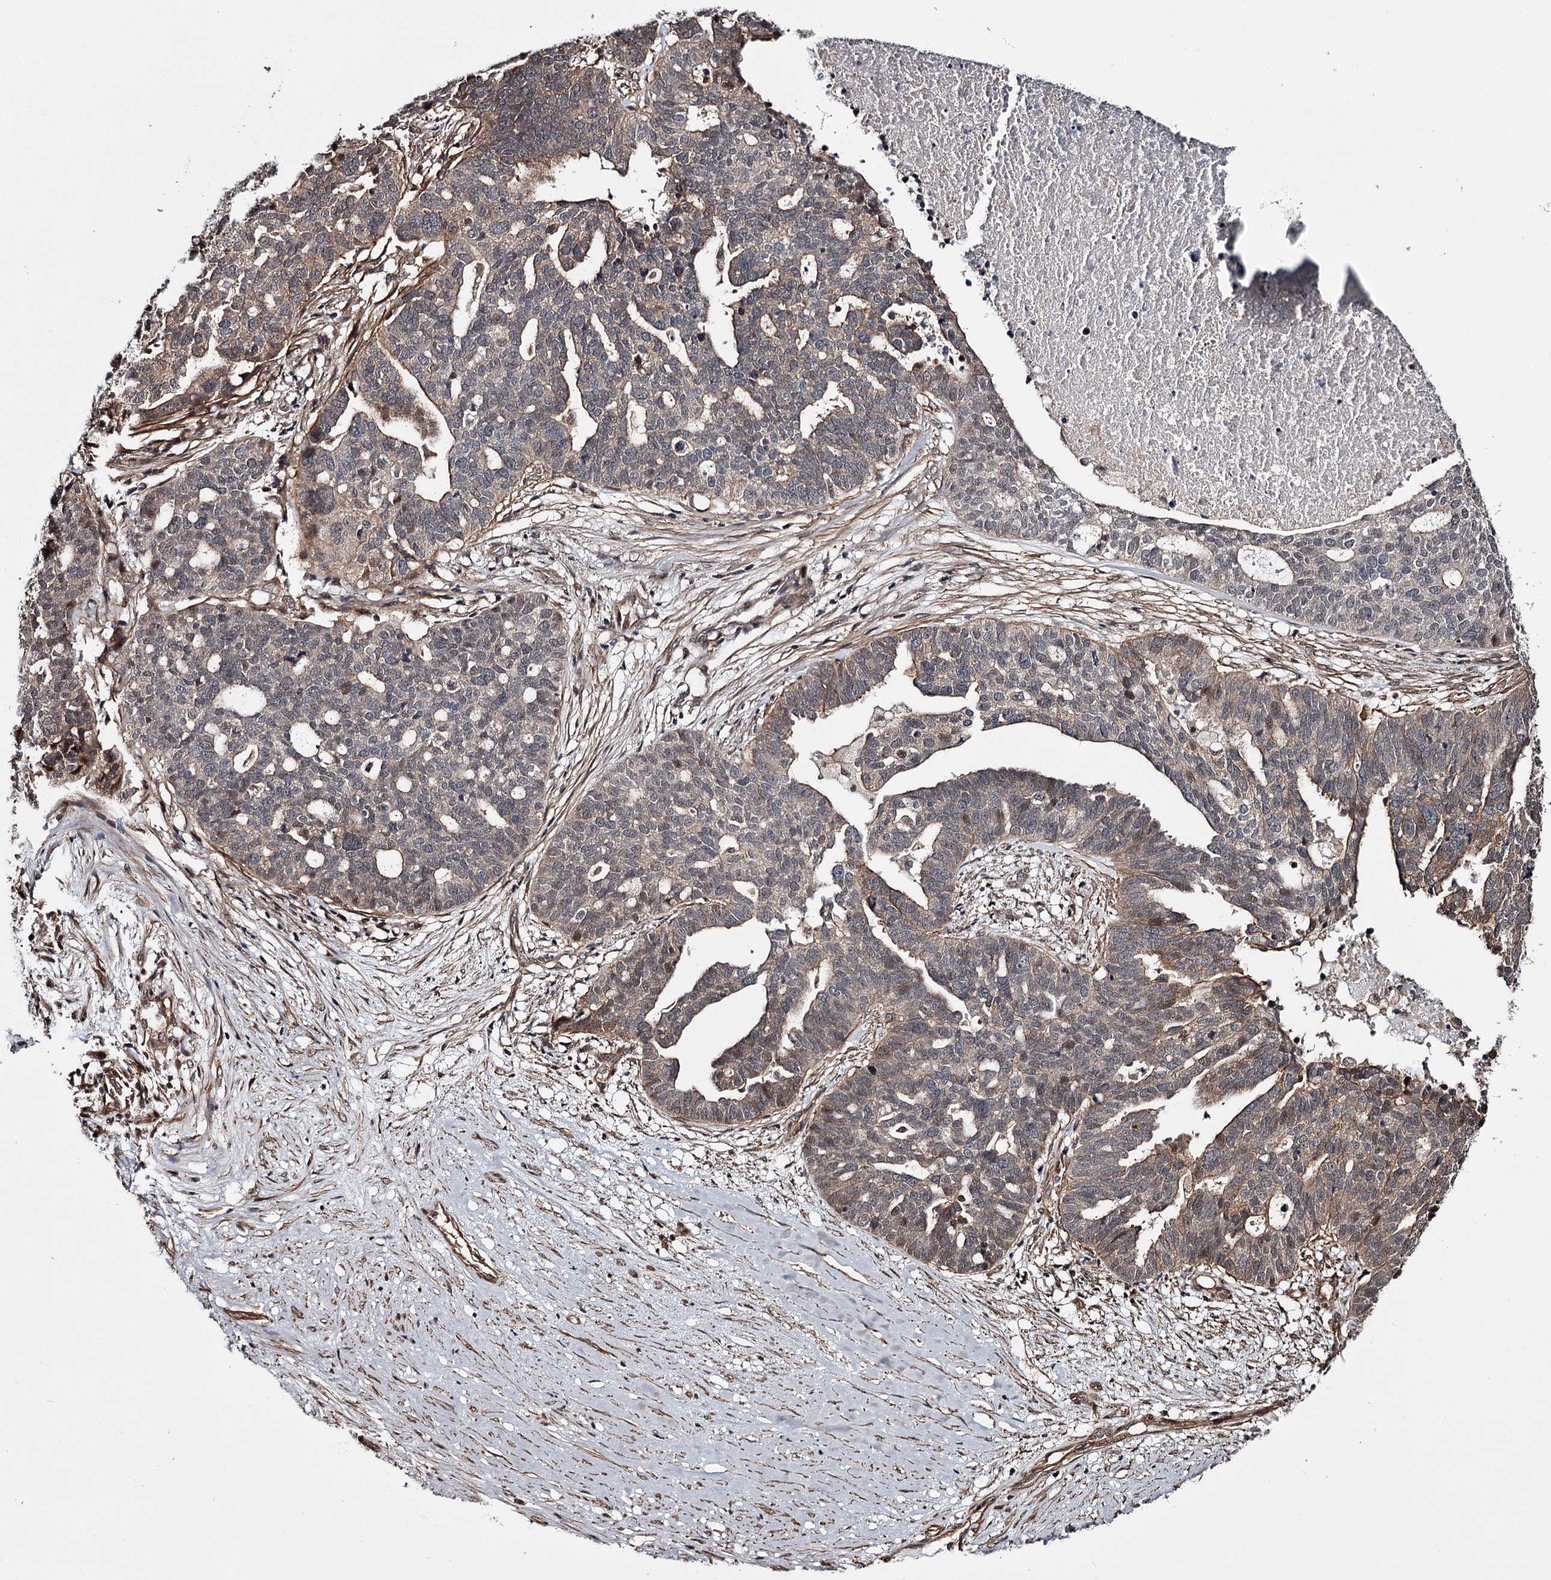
{"staining": {"intensity": "moderate", "quantity": "25%-75%", "location": "cytoplasmic/membranous,nuclear"}, "tissue": "ovarian cancer", "cell_type": "Tumor cells", "image_type": "cancer", "snomed": [{"axis": "morphology", "description": "Cystadenocarcinoma, serous, NOS"}, {"axis": "topography", "description": "Ovary"}], "caption": "Immunohistochemical staining of human ovarian cancer displays medium levels of moderate cytoplasmic/membranous and nuclear positivity in approximately 25%-75% of tumor cells.", "gene": "TTC33", "patient": {"sex": "female", "age": 59}}